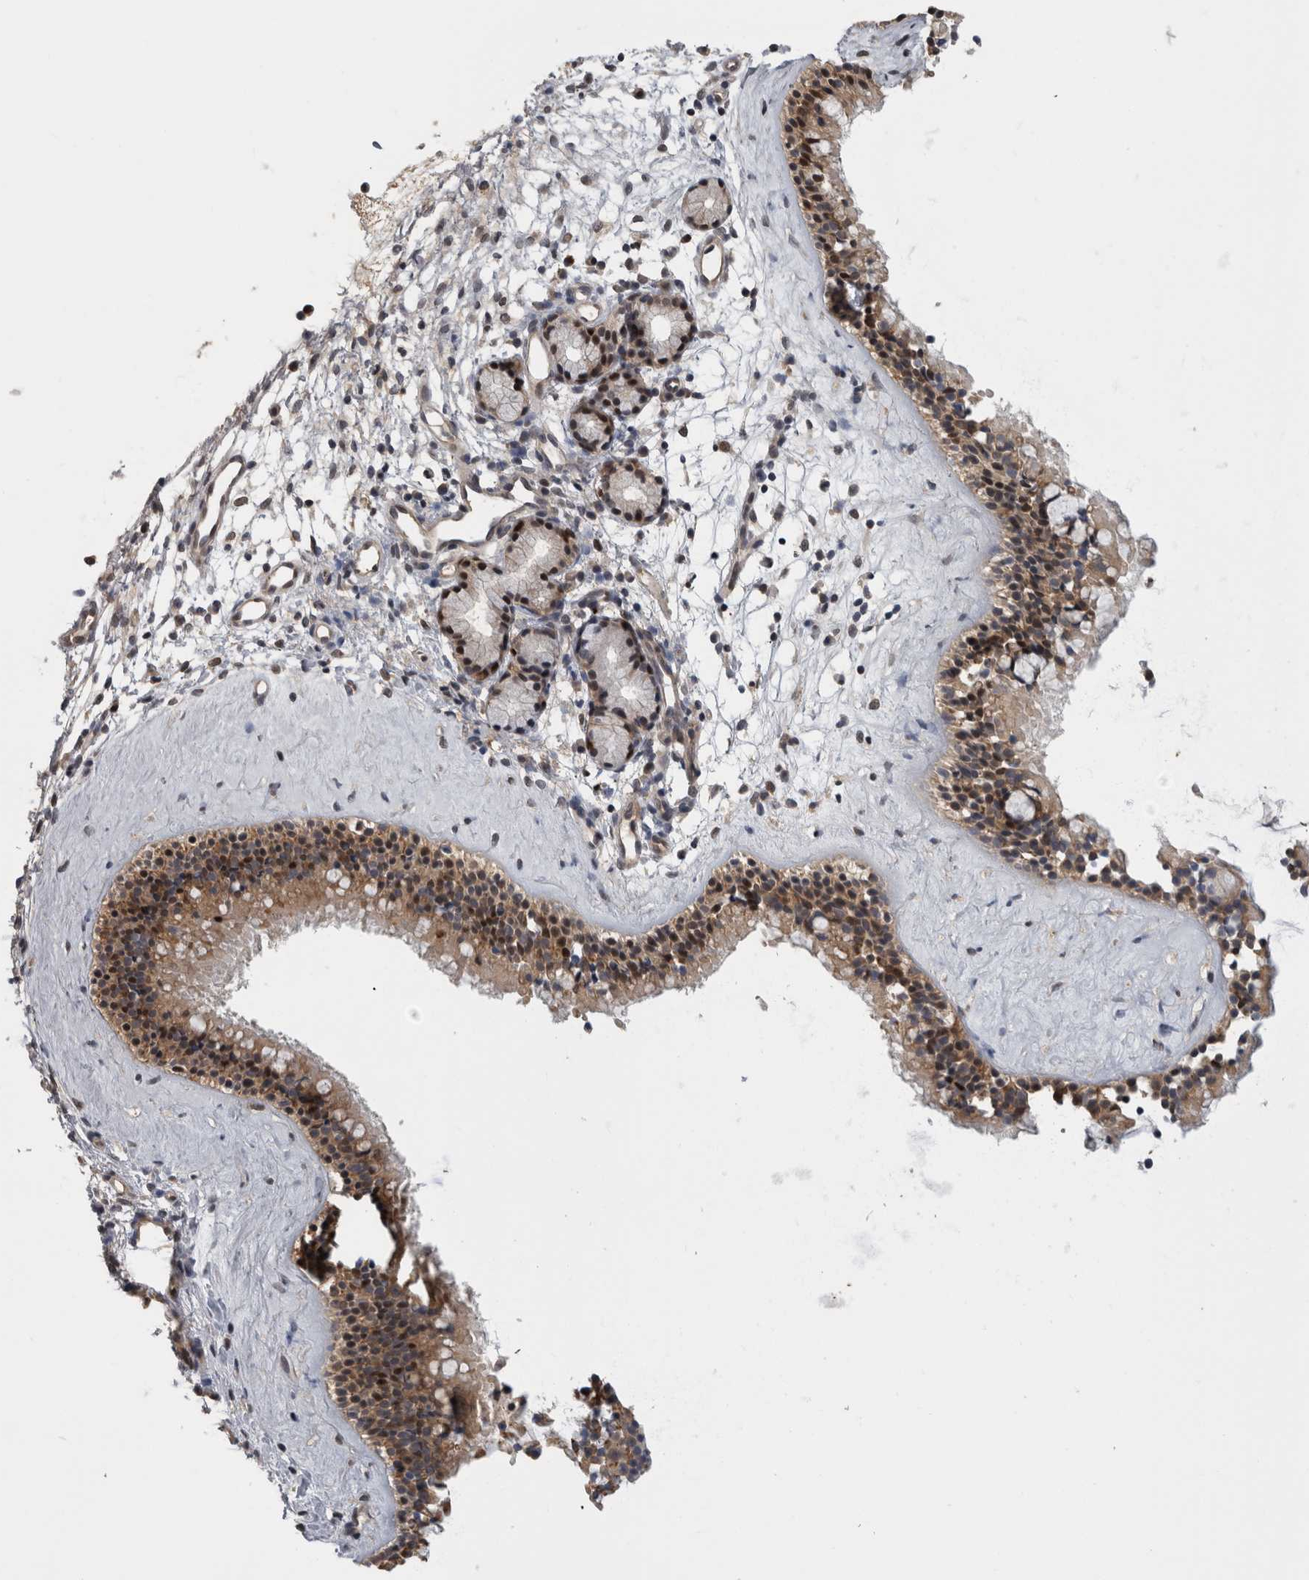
{"staining": {"intensity": "strong", "quantity": "25%-75%", "location": "cytoplasmic/membranous,nuclear"}, "tissue": "nasopharynx", "cell_type": "Respiratory epithelial cells", "image_type": "normal", "snomed": [{"axis": "morphology", "description": "Normal tissue, NOS"}, {"axis": "topography", "description": "Nasopharynx"}], "caption": "Approximately 25%-75% of respiratory epithelial cells in normal nasopharynx reveal strong cytoplasmic/membranous,nuclear protein staining as visualized by brown immunohistochemical staining.", "gene": "USH1G", "patient": {"sex": "female", "age": 42}}